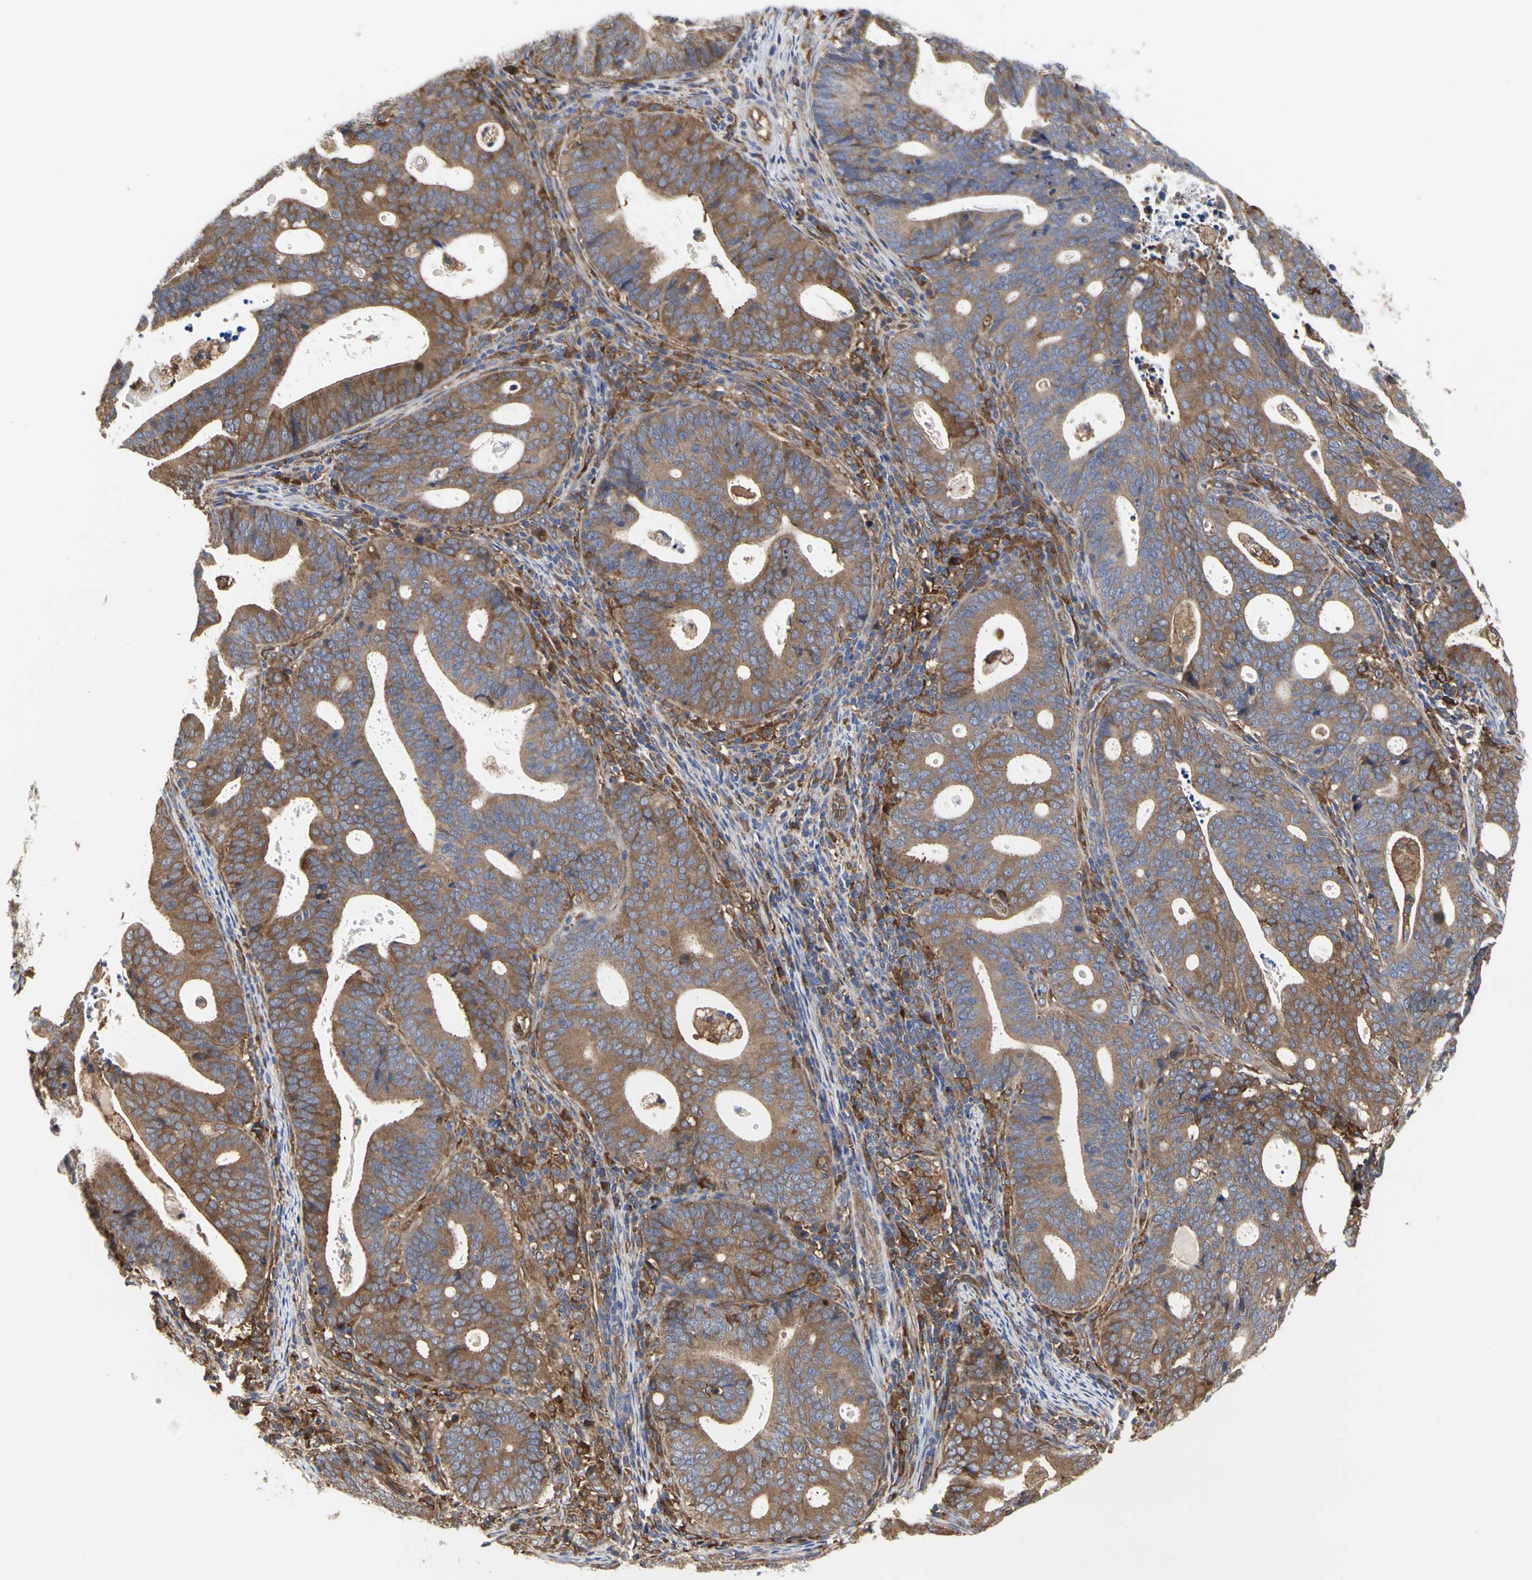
{"staining": {"intensity": "moderate", "quantity": ">75%", "location": "cytoplasmic/membranous"}, "tissue": "endometrial cancer", "cell_type": "Tumor cells", "image_type": "cancer", "snomed": [{"axis": "morphology", "description": "Adenocarcinoma, NOS"}, {"axis": "topography", "description": "Uterus"}], "caption": "Protein staining shows moderate cytoplasmic/membranous expression in approximately >75% of tumor cells in endometrial adenocarcinoma.", "gene": "C3orf52", "patient": {"sex": "female", "age": 83}}